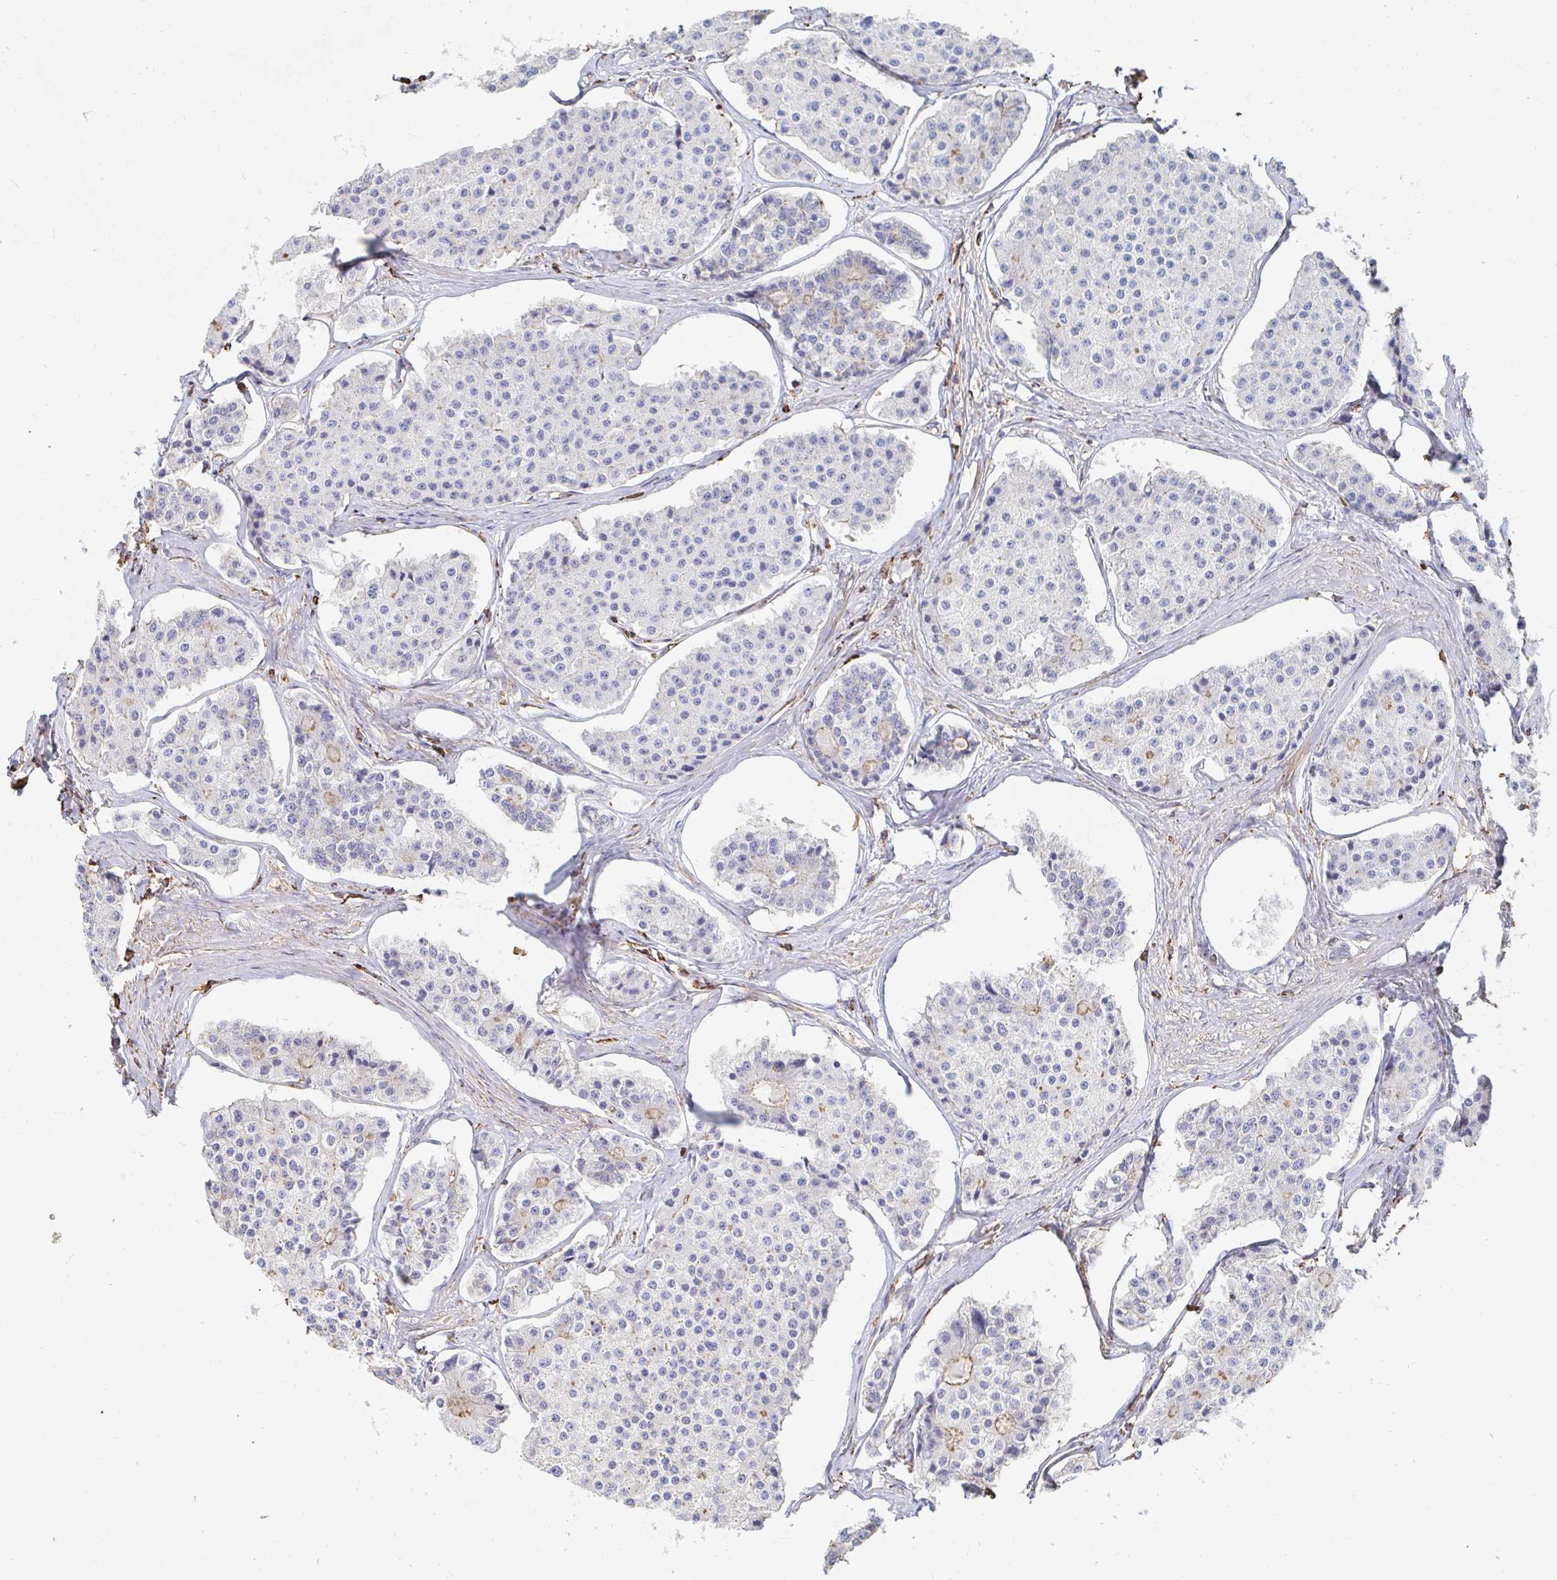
{"staining": {"intensity": "negative", "quantity": "none", "location": "none"}, "tissue": "carcinoid", "cell_type": "Tumor cells", "image_type": "cancer", "snomed": [{"axis": "morphology", "description": "Carcinoid, malignant, NOS"}, {"axis": "topography", "description": "Small intestine"}], "caption": "This is a histopathology image of immunohistochemistry (IHC) staining of carcinoid (malignant), which shows no positivity in tumor cells. (Stains: DAB (3,3'-diaminobenzidine) immunohistochemistry with hematoxylin counter stain, Microscopy: brightfield microscopy at high magnification).", "gene": "PTPN14", "patient": {"sex": "female", "age": 65}}